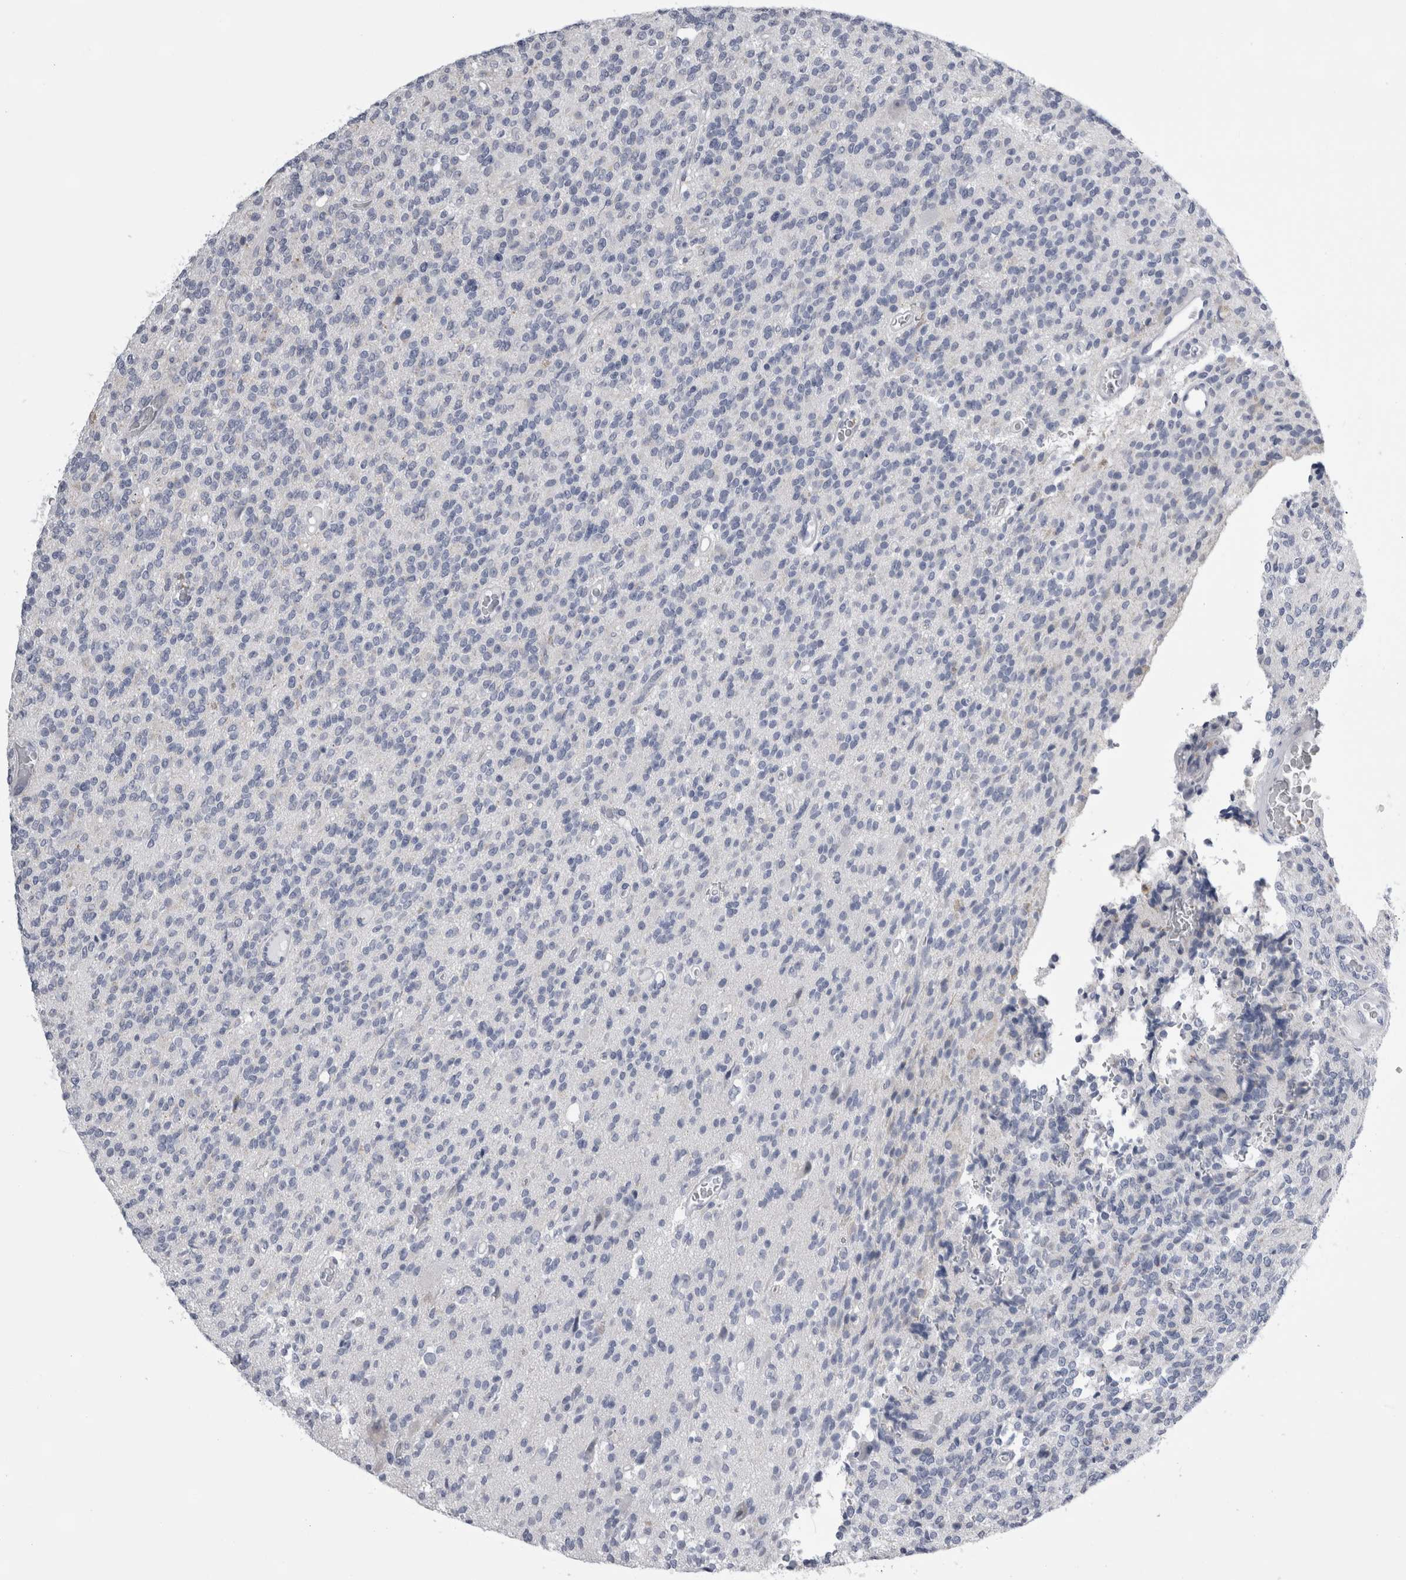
{"staining": {"intensity": "negative", "quantity": "none", "location": "none"}, "tissue": "glioma", "cell_type": "Tumor cells", "image_type": "cancer", "snomed": [{"axis": "morphology", "description": "Glioma, malignant, High grade"}, {"axis": "topography", "description": "Brain"}], "caption": "Glioma was stained to show a protein in brown. There is no significant positivity in tumor cells. (Brightfield microscopy of DAB (3,3'-diaminobenzidine) immunohistochemistry at high magnification).", "gene": "ALDH8A1", "patient": {"sex": "male", "age": 34}}